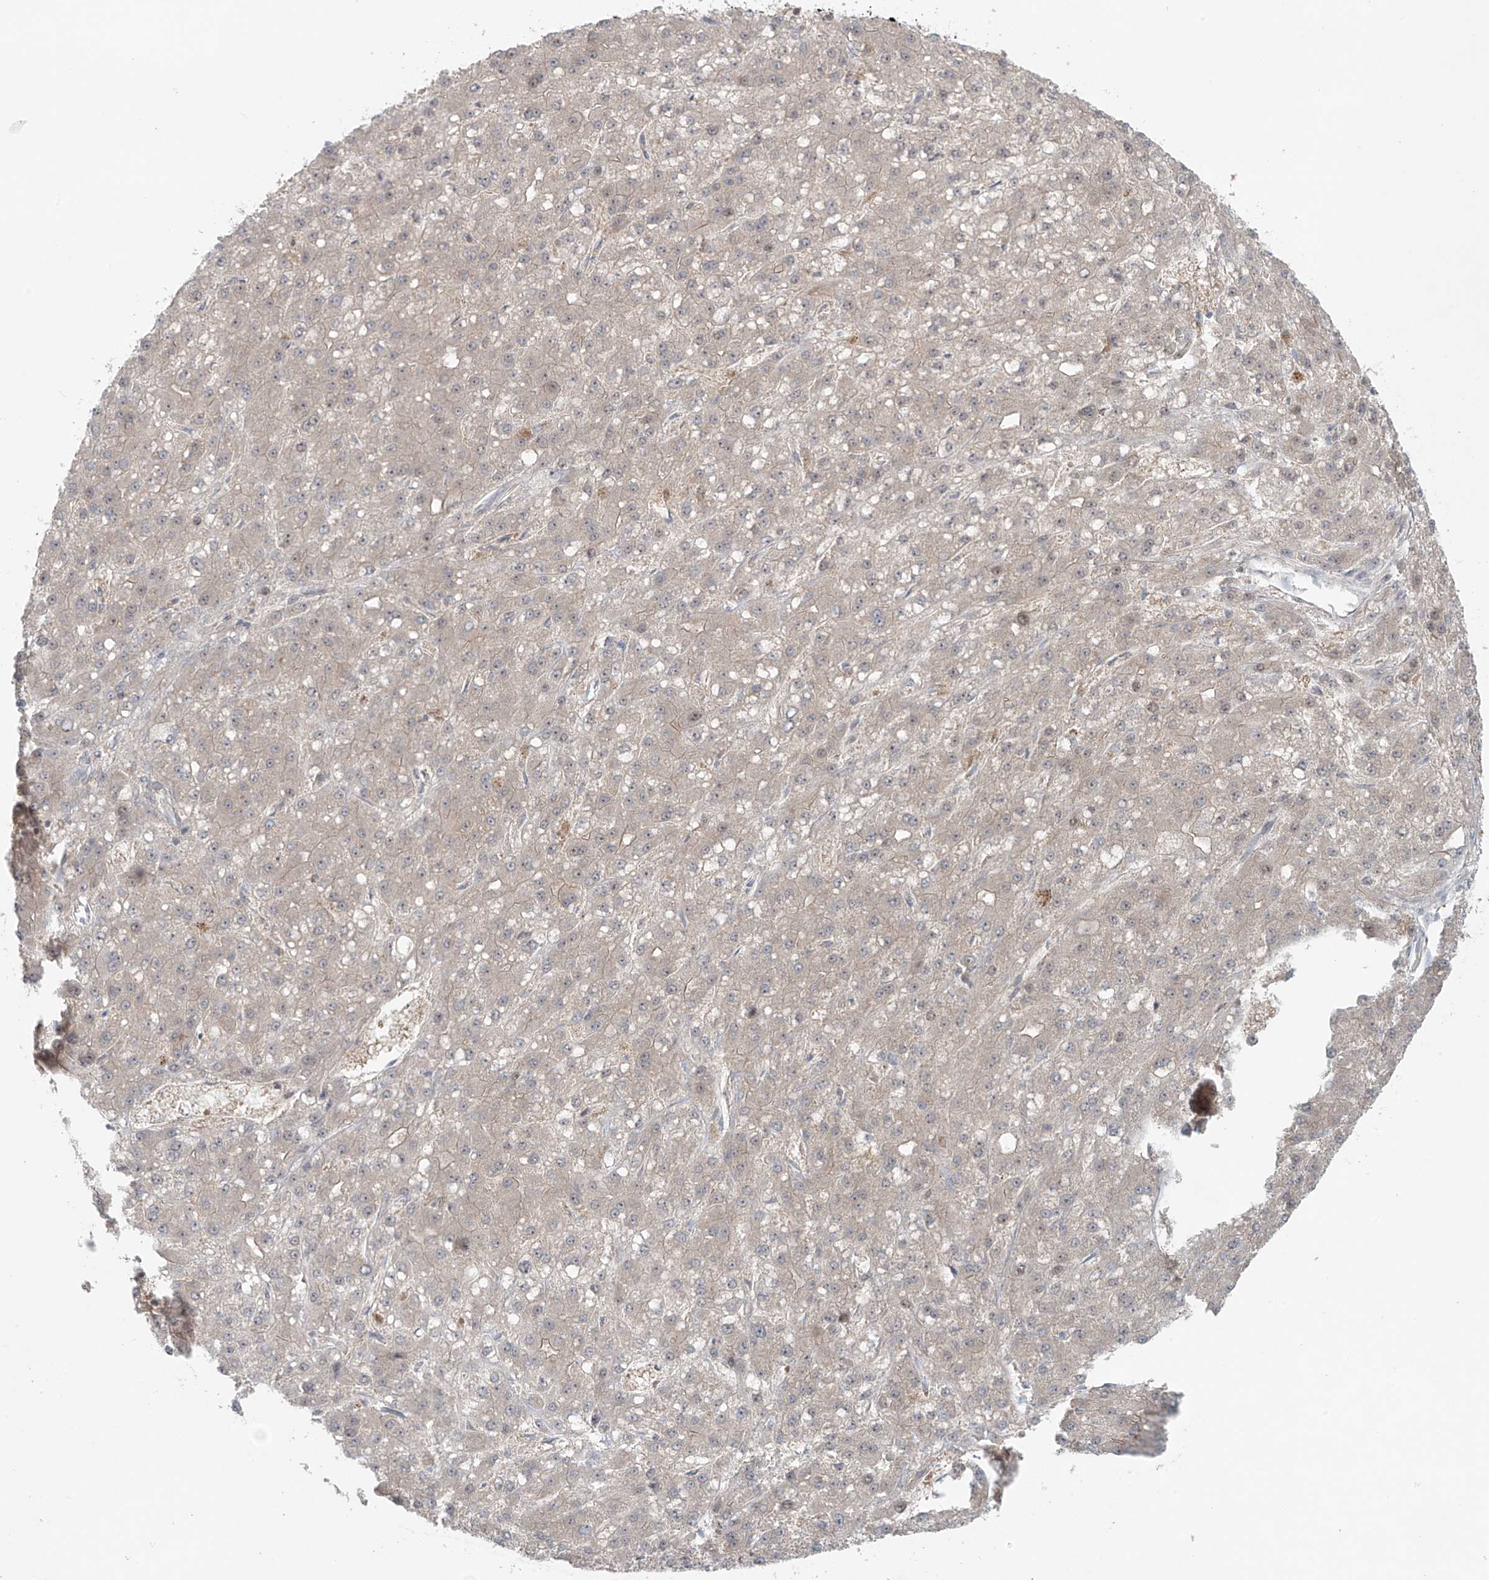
{"staining": {"intensity": "negative", "quantity": "none", "location": "none"}, "tissue": "liver cancer", "cell_type": "Tumor cells", "image_type": "cancer", "snomed": [{"axis": "morphology", "description": "Carcinoma, Hepatocellular, NOS"}, {"axis": "topography", "description": "Liver"}], "caption": "Micrograph shows no significant protein expression in tumor cells of liver cancer.", "gene": "PPAT", "patient": {"sex": "male", "age": 67}}